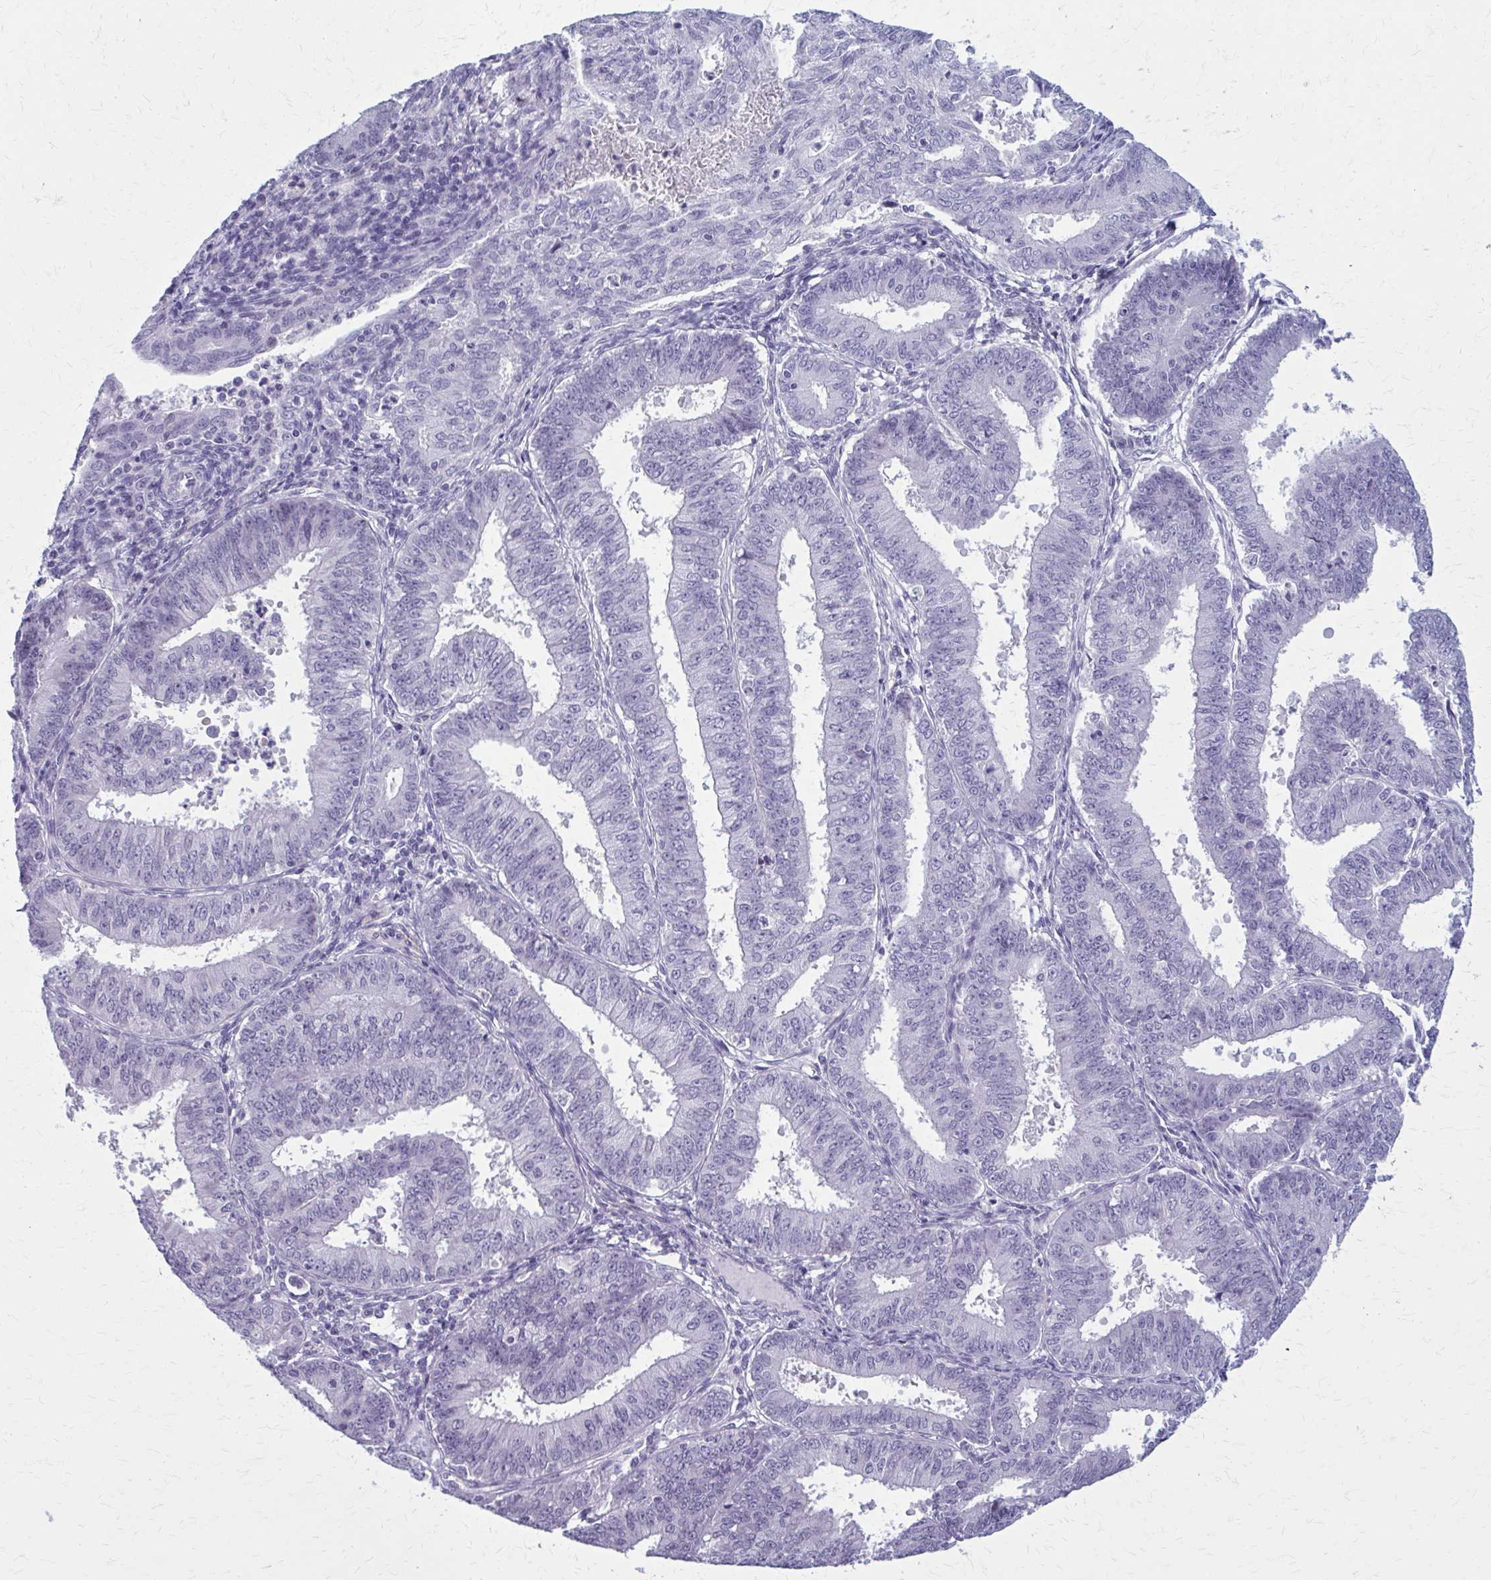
{"staining": {"intensity": "negative", "quantity": "none", "location": "none"}, "tissue": "endometrial cancer", "cell_type": "Tumor cells", "image_type": "cancer", "snomed": [{"axis": "morphology", "description": "Adenocarcinoma, NOS"}, {"axis": "topography", "description": "Endometrium"}], "caption": "Protein analysis of endometrial cancer shows no significant positivity in tumor cells. (DAB (3,3'-diaminobenzidine) immunohistochemistry with hematoxylin counter stain).", "gene": "CASQ2", "patient": {"sex": "female", "age": 73}}